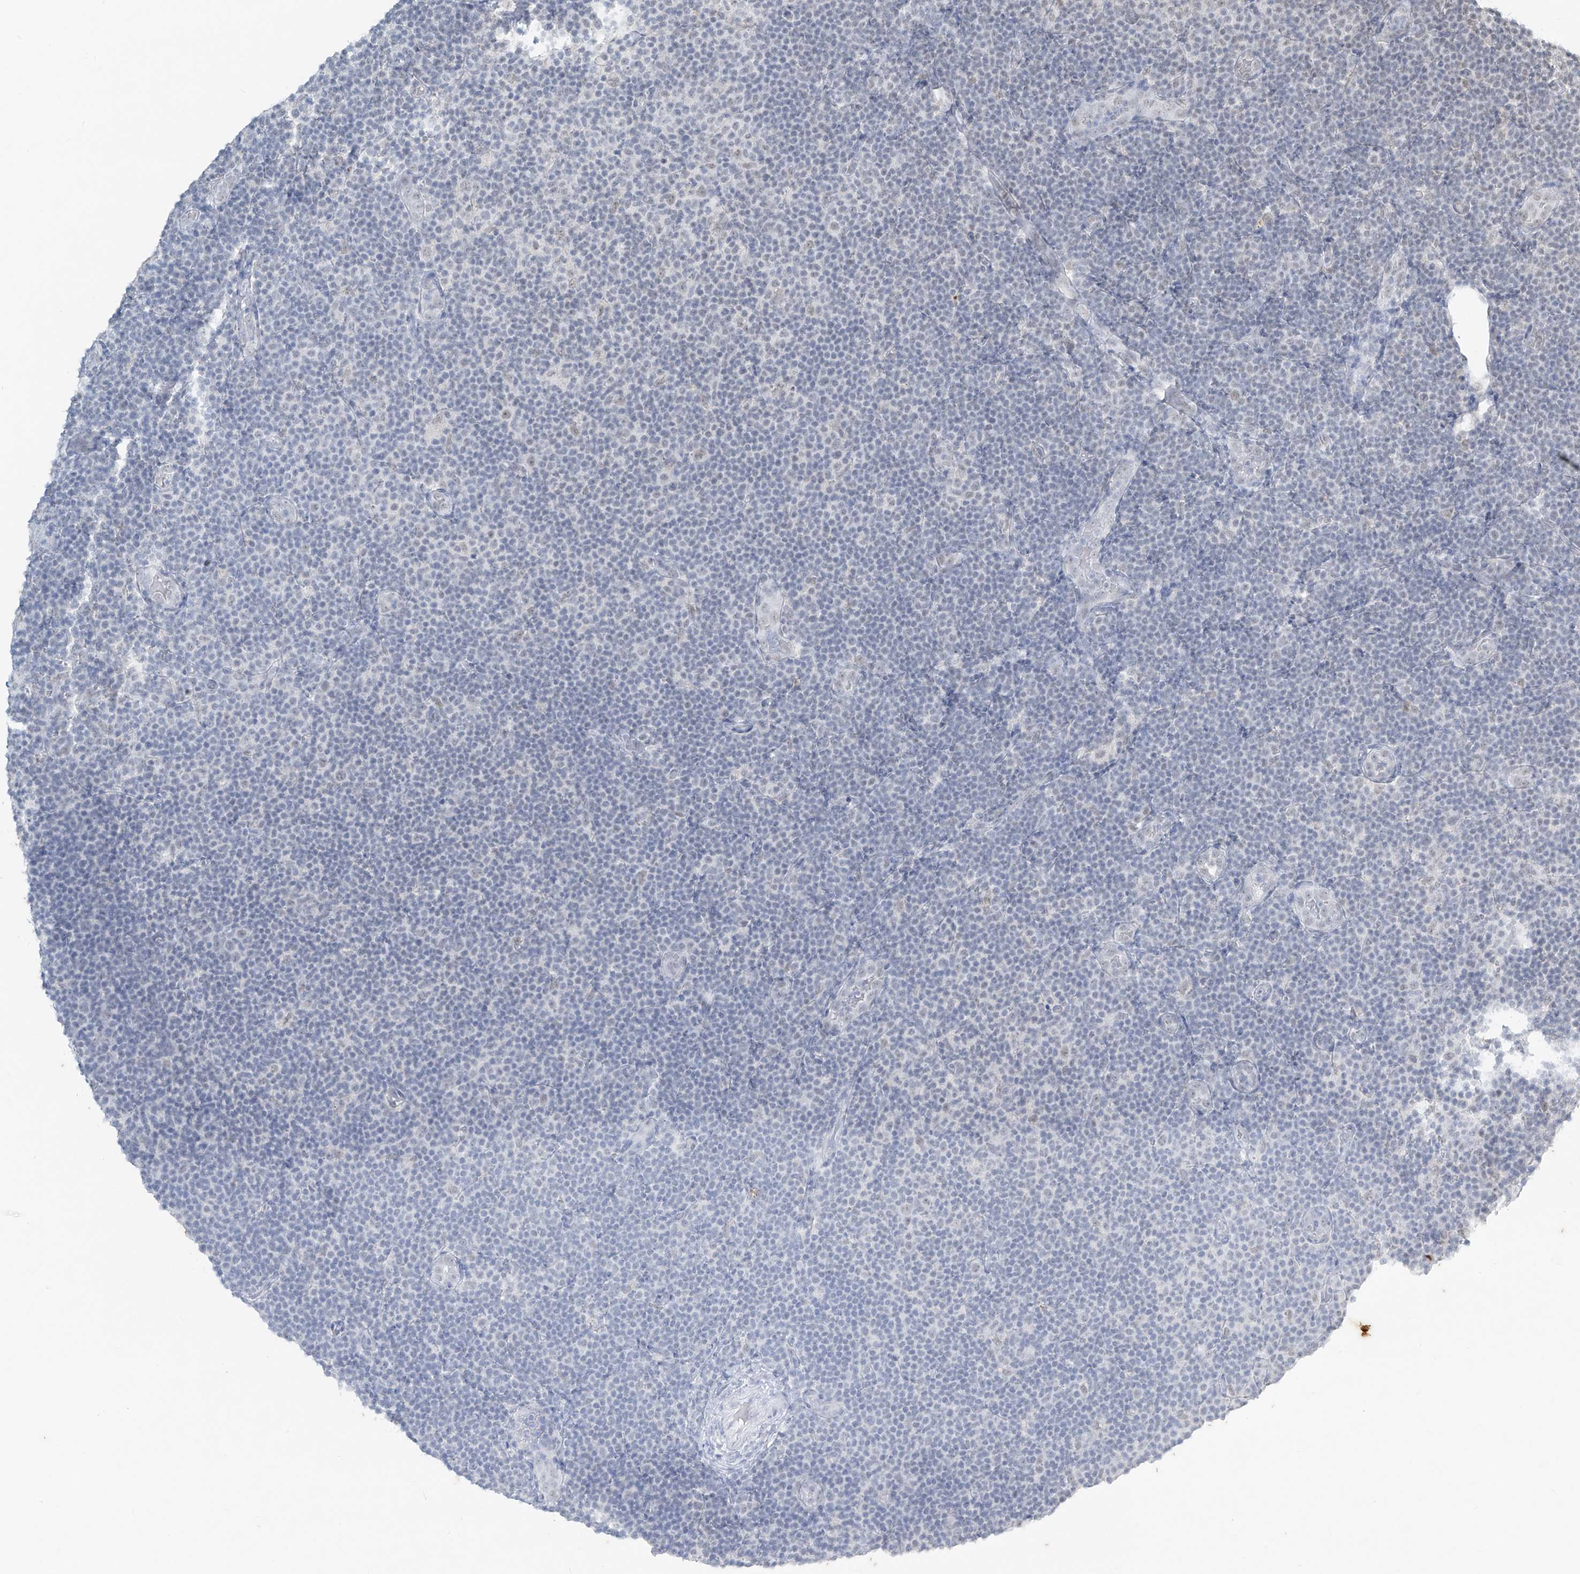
{"staining": {"intensity": "negative", "quantity": "none", "location": "none"}, "tissue": "lymphoma", "cell_type": "Tumor cells", "image_type": "cancer", "snomed": [{"axis": "morphology", "description": "Malignant lymphoma, non-Hodgkin's type, Low grade"}, {"axis": "topography", "description": "Lymph node"}], "caption": "This is a photomicrograph of immunohistochemistry (IHC) staining of malignant lymphoma, non-Hodgkin's type (low-grade), which shows no positivity in tumor cells. The staining was performed using DAB (3,3'-diaminobenzidine) to visualize the protein expression in brown, while the nuclei were stained in blue with hematoxylin (Magnification: 20x).", "gene": "TFEC", "patient": {"sex": "male", "age": 83}}